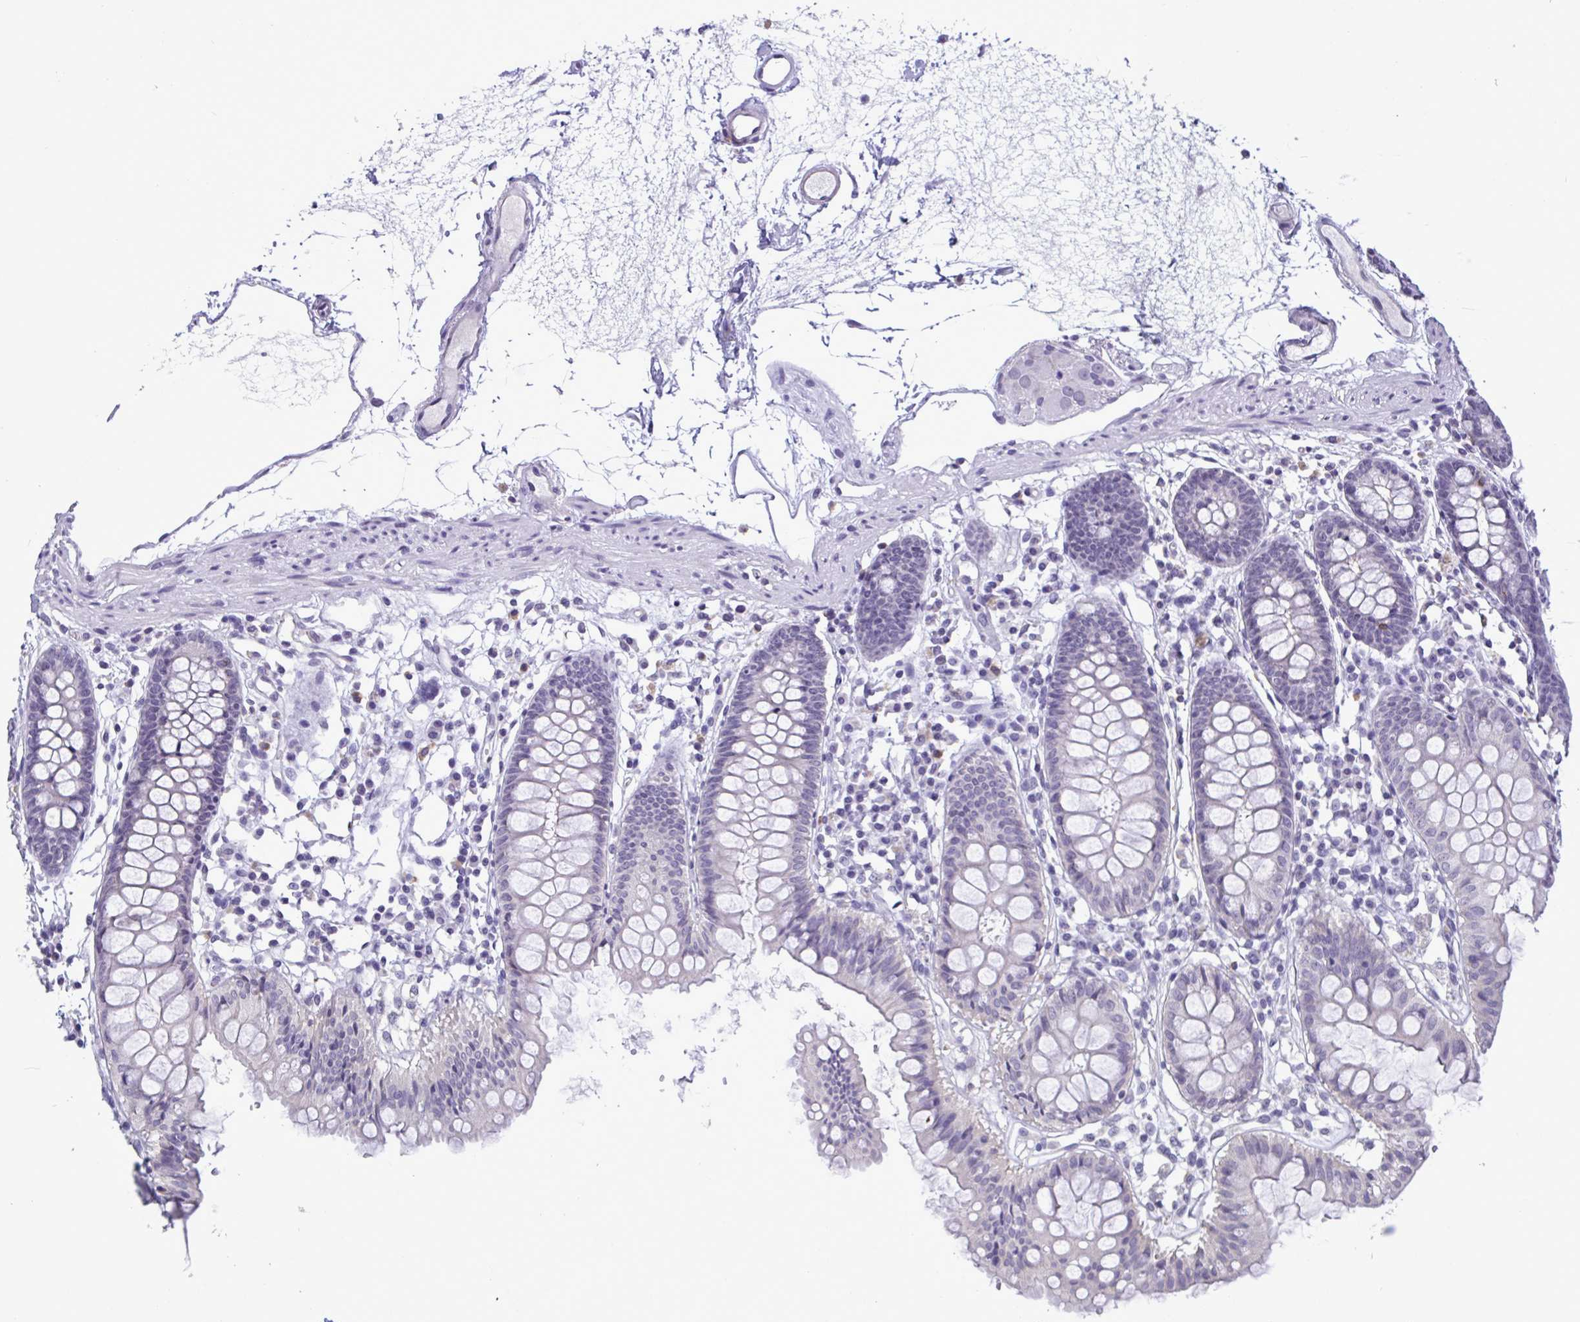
{"staining": {"intensity": "negative", "quantity": "none", "location": "none"}, "tissue": "colon", "cell_type": "Endothelial cells", "image_type": "normal", "snomed": [{"axis": "morphology", "description": "Normal tissue, NOS"}, {"axis": "topography", "description": "Colon"}], "caption": "This is a micrograph of immunohistochemistry (IHC) staining of unremarkable colon, which shows no staining in endothelial cells.", "gene": "YBX2", "patient": {"sex": "female", "age": 84}}